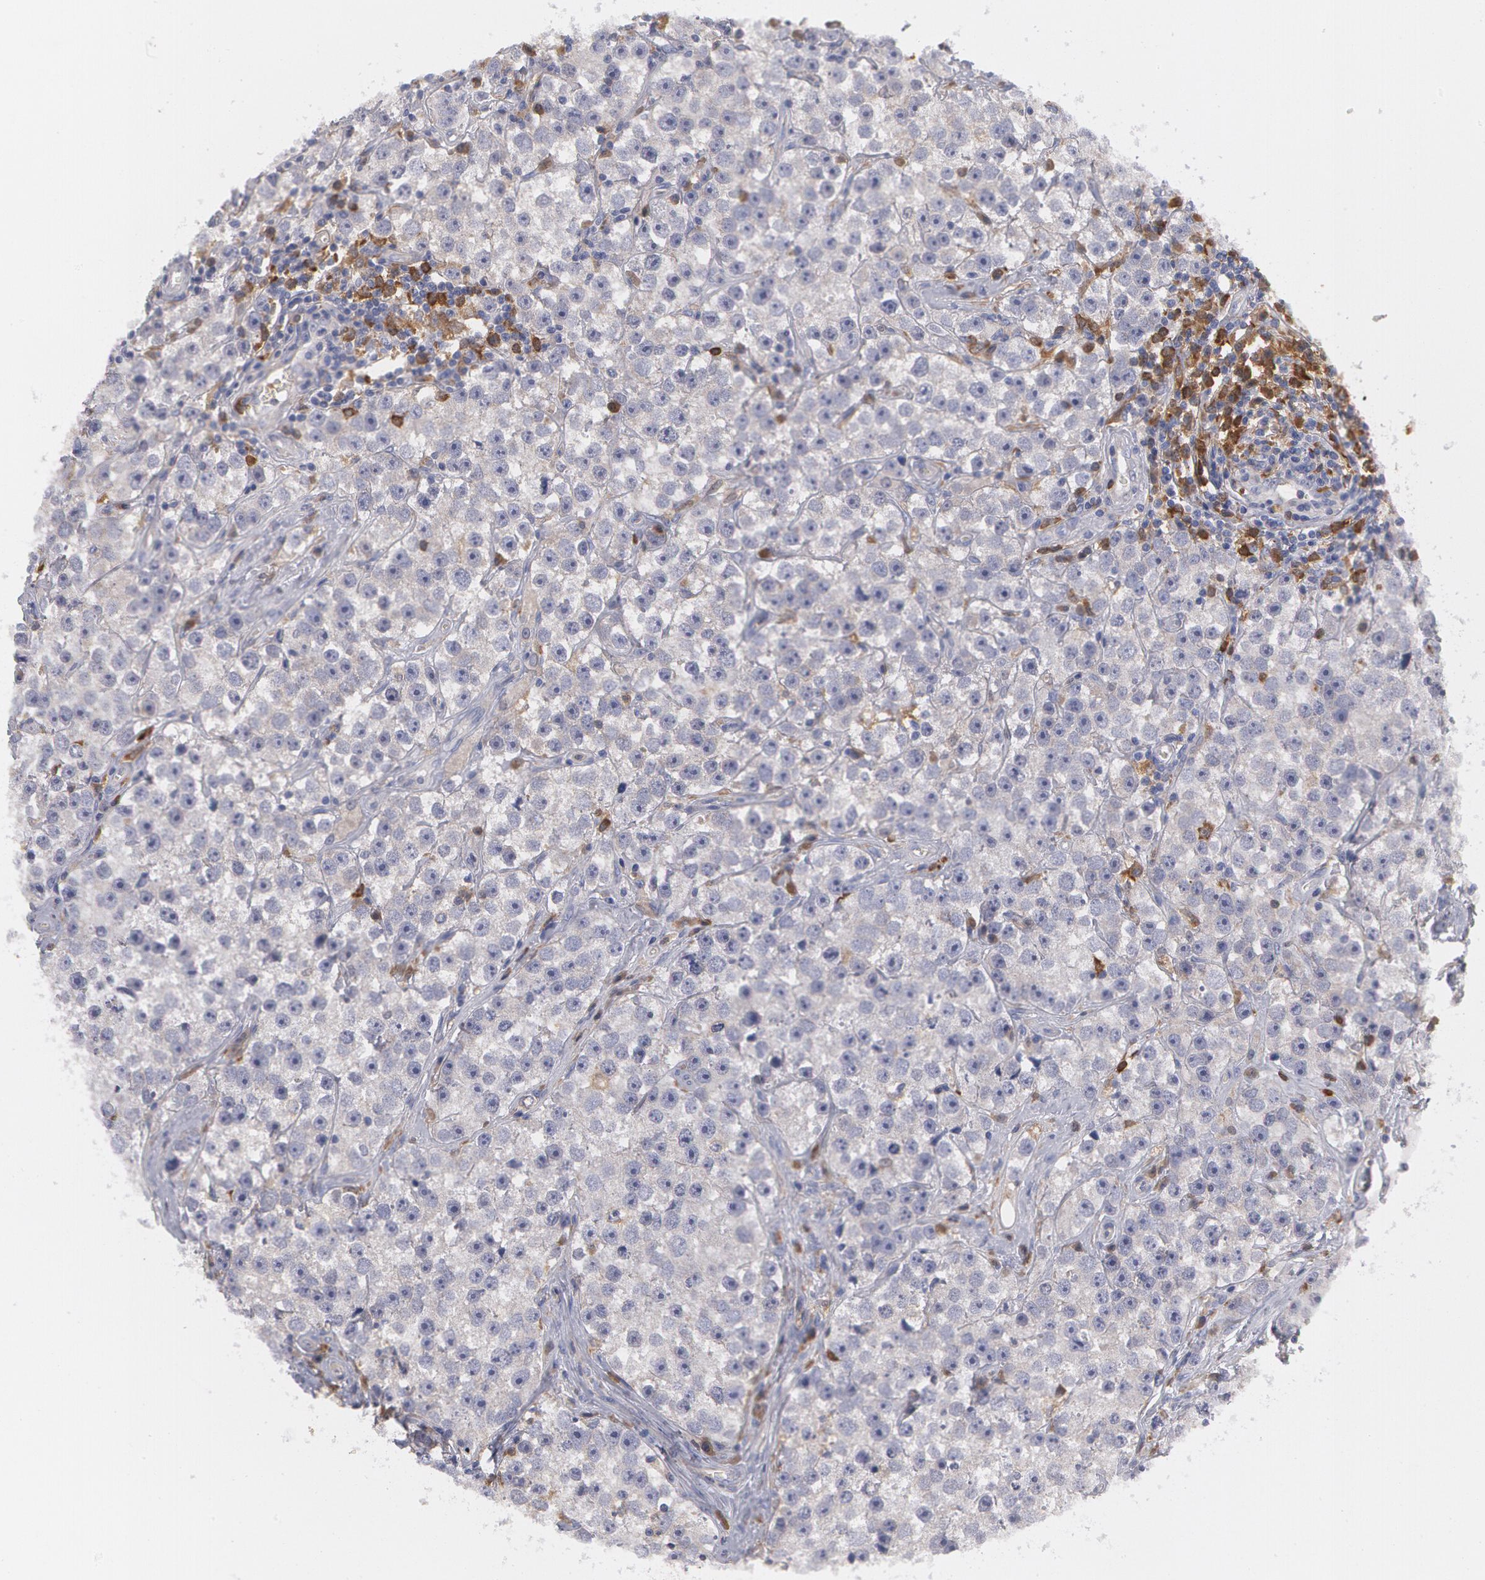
{"staining": {"intensity": "weak", "quantity": "25%-75%", "location": "cytoplasmic/membranous"}, "tissue": "testis cancer", "cell_type": "Tumor cells", "image_type": "cancer", "snomed": [{"axis": "morphology", "description": "Seminoma, NOS"}, {"axis": "topography", "description": "Testis"}], "caption": "Immunohistochemical staining of testis cancer (seminoma) shows weak cytoplasmic/membranous protein positivity in approximately 25%-75% of tumor cells.", "gene": "SYK", "patient": {"sex": "male", "age": 32}}